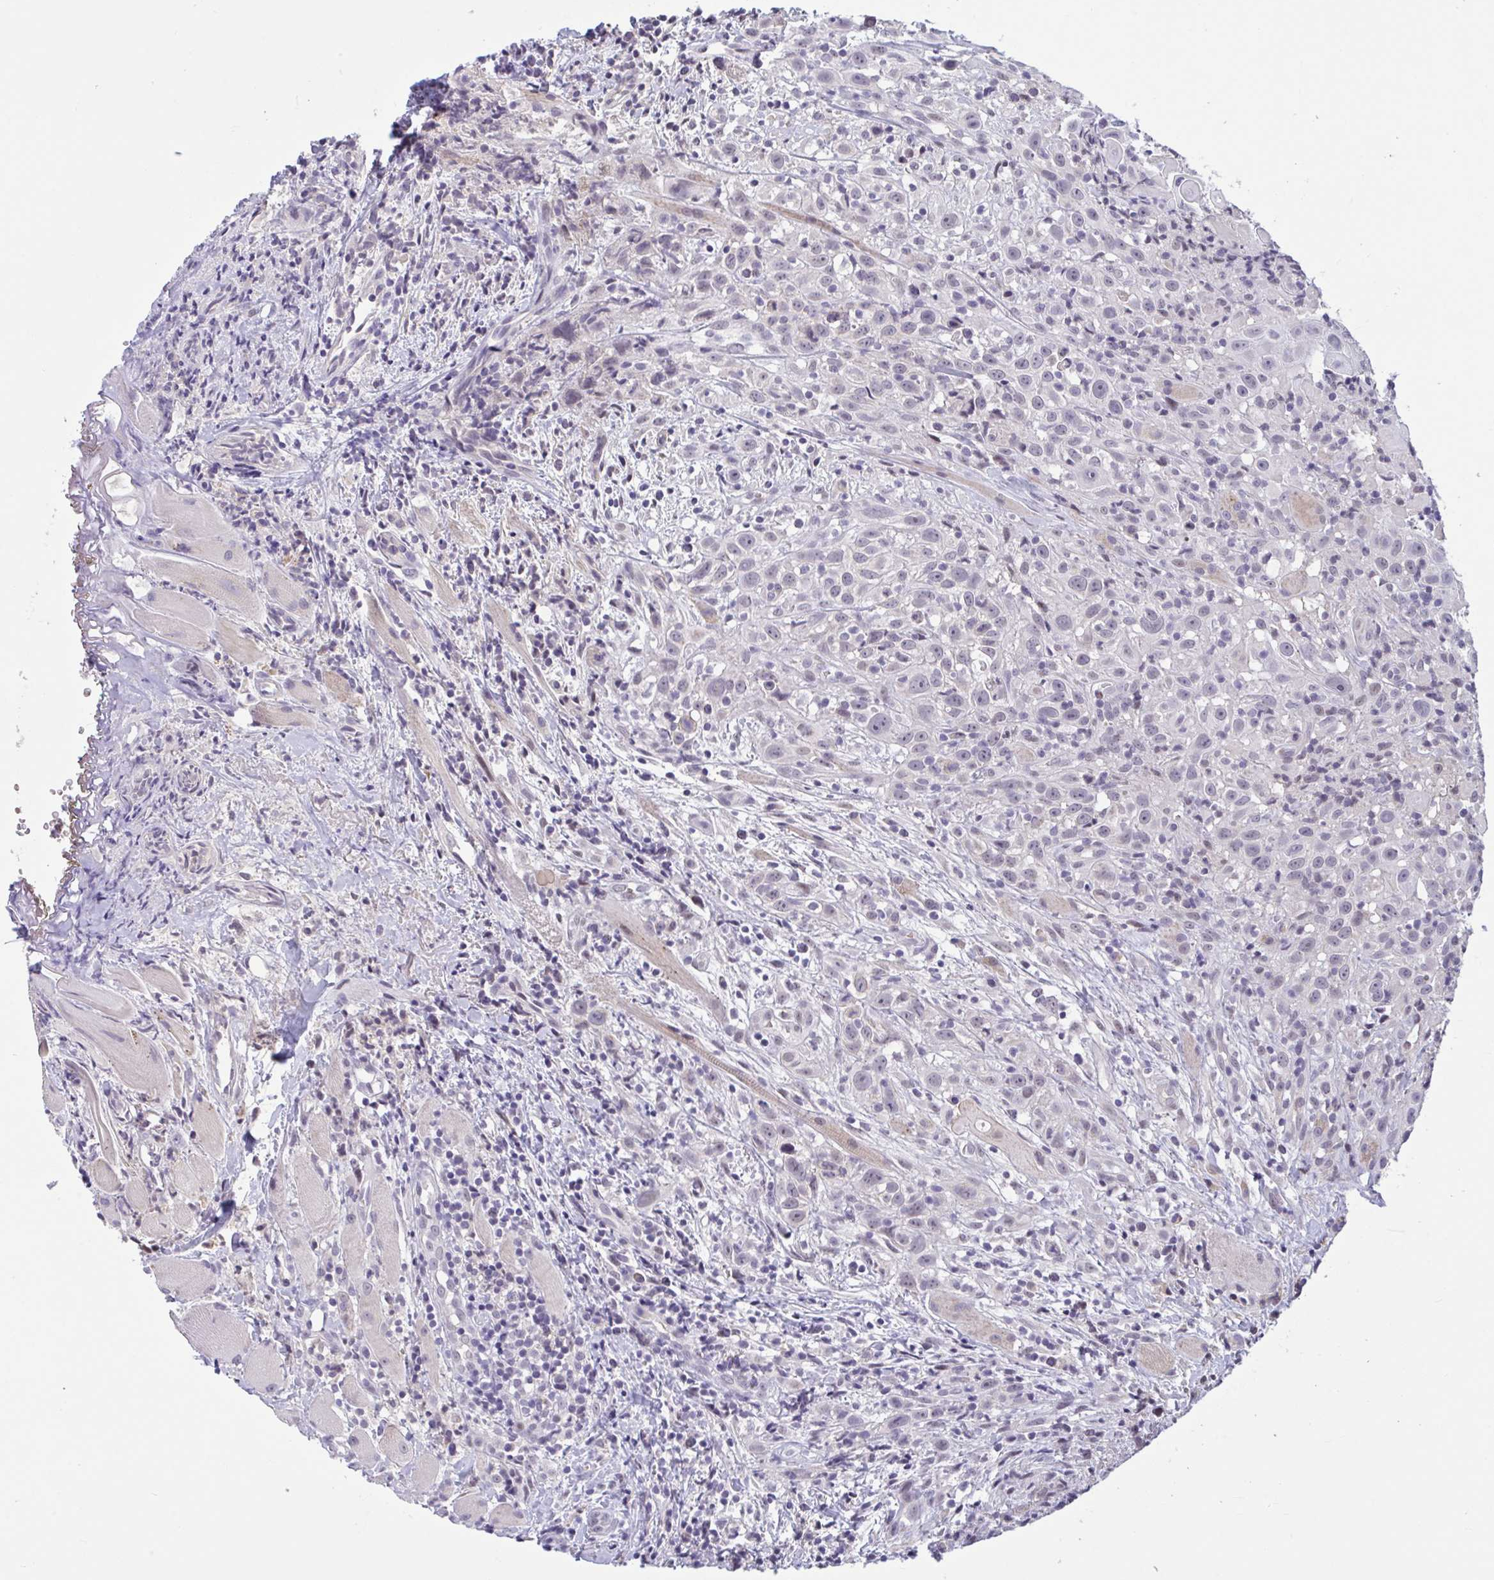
{"staining": {"intensity": "negative", "quantity": "none", "location": "none"}, "tissue": "head and neck cancer", "cell_type": "Tumor cells", "image_type": "cancer", "snomed": [{"axis": "morphology", "description": "Squamous cell carcinoma, NOS"}, {"axis": "topography", "description": "Head-Neck"}], "caption": "Tumor cells are negative for protein expression in human head and neck cancer (squamous cell carcinoma). Nuclei are stained in blue.", "gene": "CNGB3", "patient": {"sex": "female", "age": 95}}